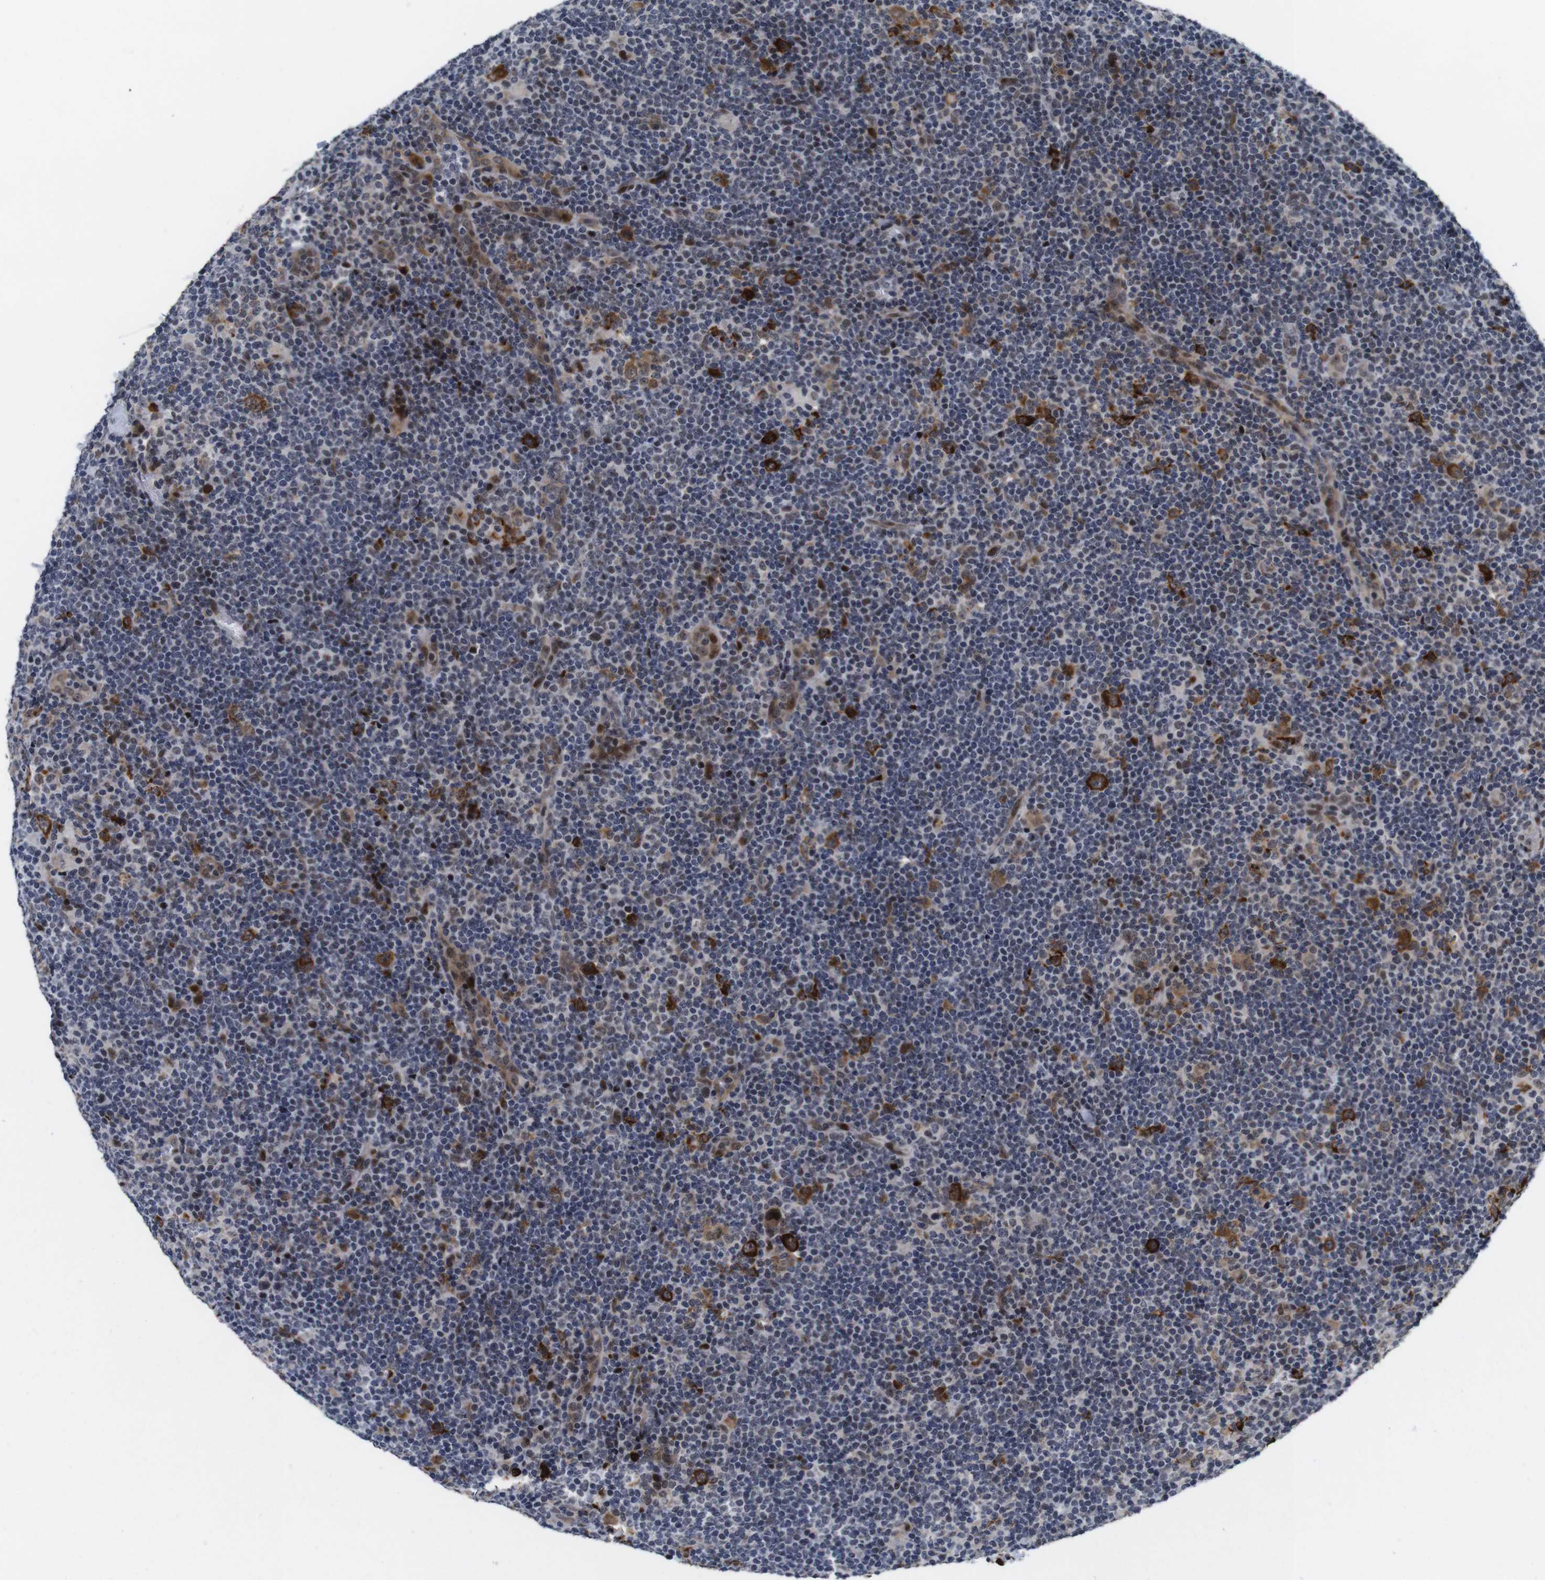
{"staining": {"intensity": "strong", "quantity": ">75%", "location": "cytoplasmic/membranous"}, "tissue": "lymphoma", "cell_type": "Tumor cells", "image_type": "cancer", "snomed": [{"axis": "morphology", "description": "Hodgkin's disease, NOS"}, {"axis": "topography", "description": "Lymph node"}], "caption": "Brown immunohistochemical staining in human Hodgkin's disease shows strong cytoplasmic/membranous staining in about >75% of tumor cells.", "gene": "EIF4G1", "patient": {"sex": "female", "age": 57}}